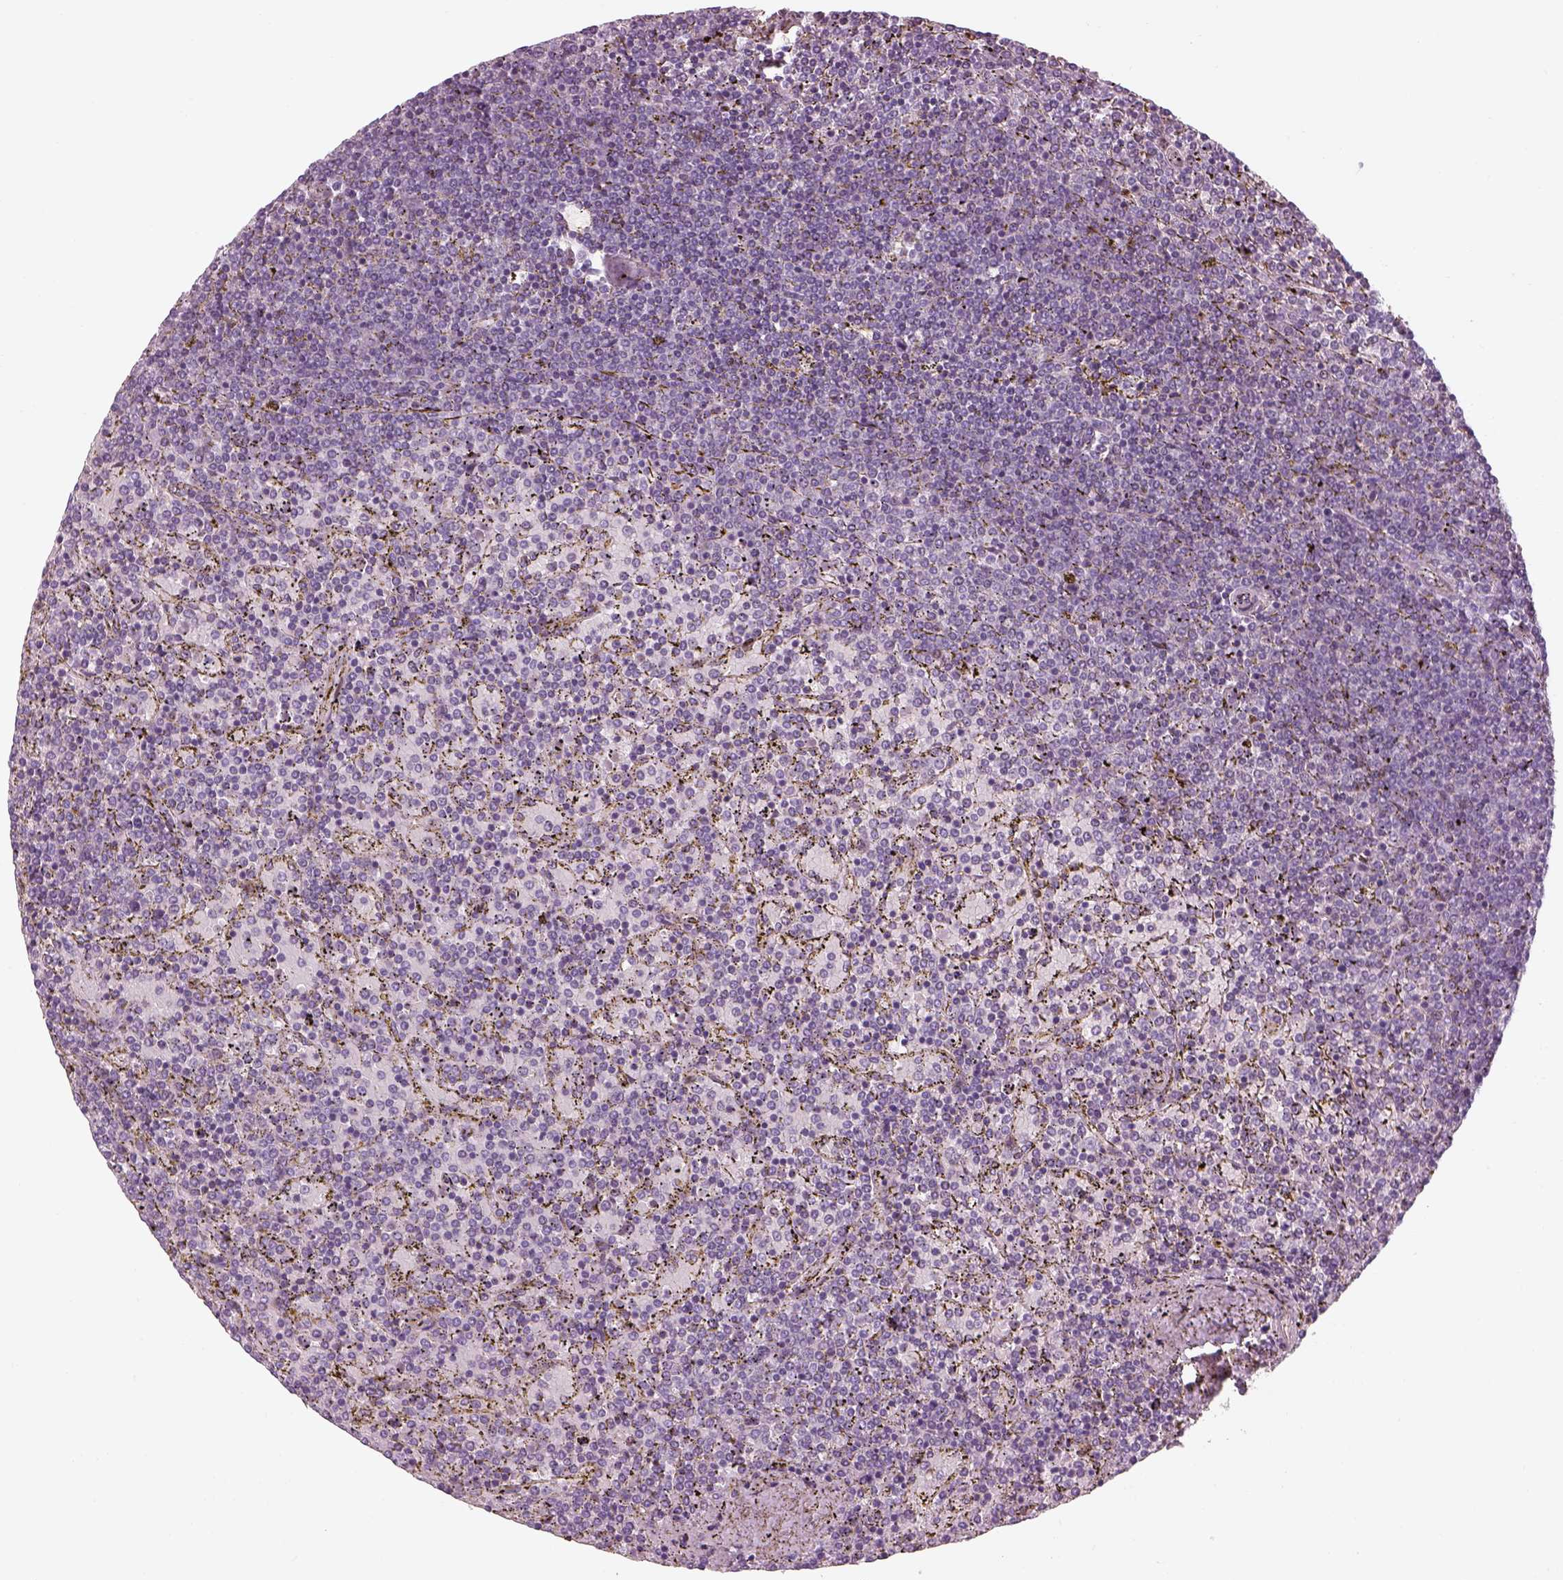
{"staining": {"intensity": "negative", "quantity": "none", "location": "none"}, "tissue": "lymphoma", "cell_type": "Tumor cells", "image_type": "cancer", "snomed": [{"axis": "morphology", "description": "Malignant lymphoma, non-Hodgkin's type, Low grade"}, {"axis": "topography", "description": "Spleen"}], "caption": "The photomicrograph reveals no staining of tumor cells in lymphoma.", "gene": "PABPC1L2B", "patient": {"sex": "female", "age": 77}}